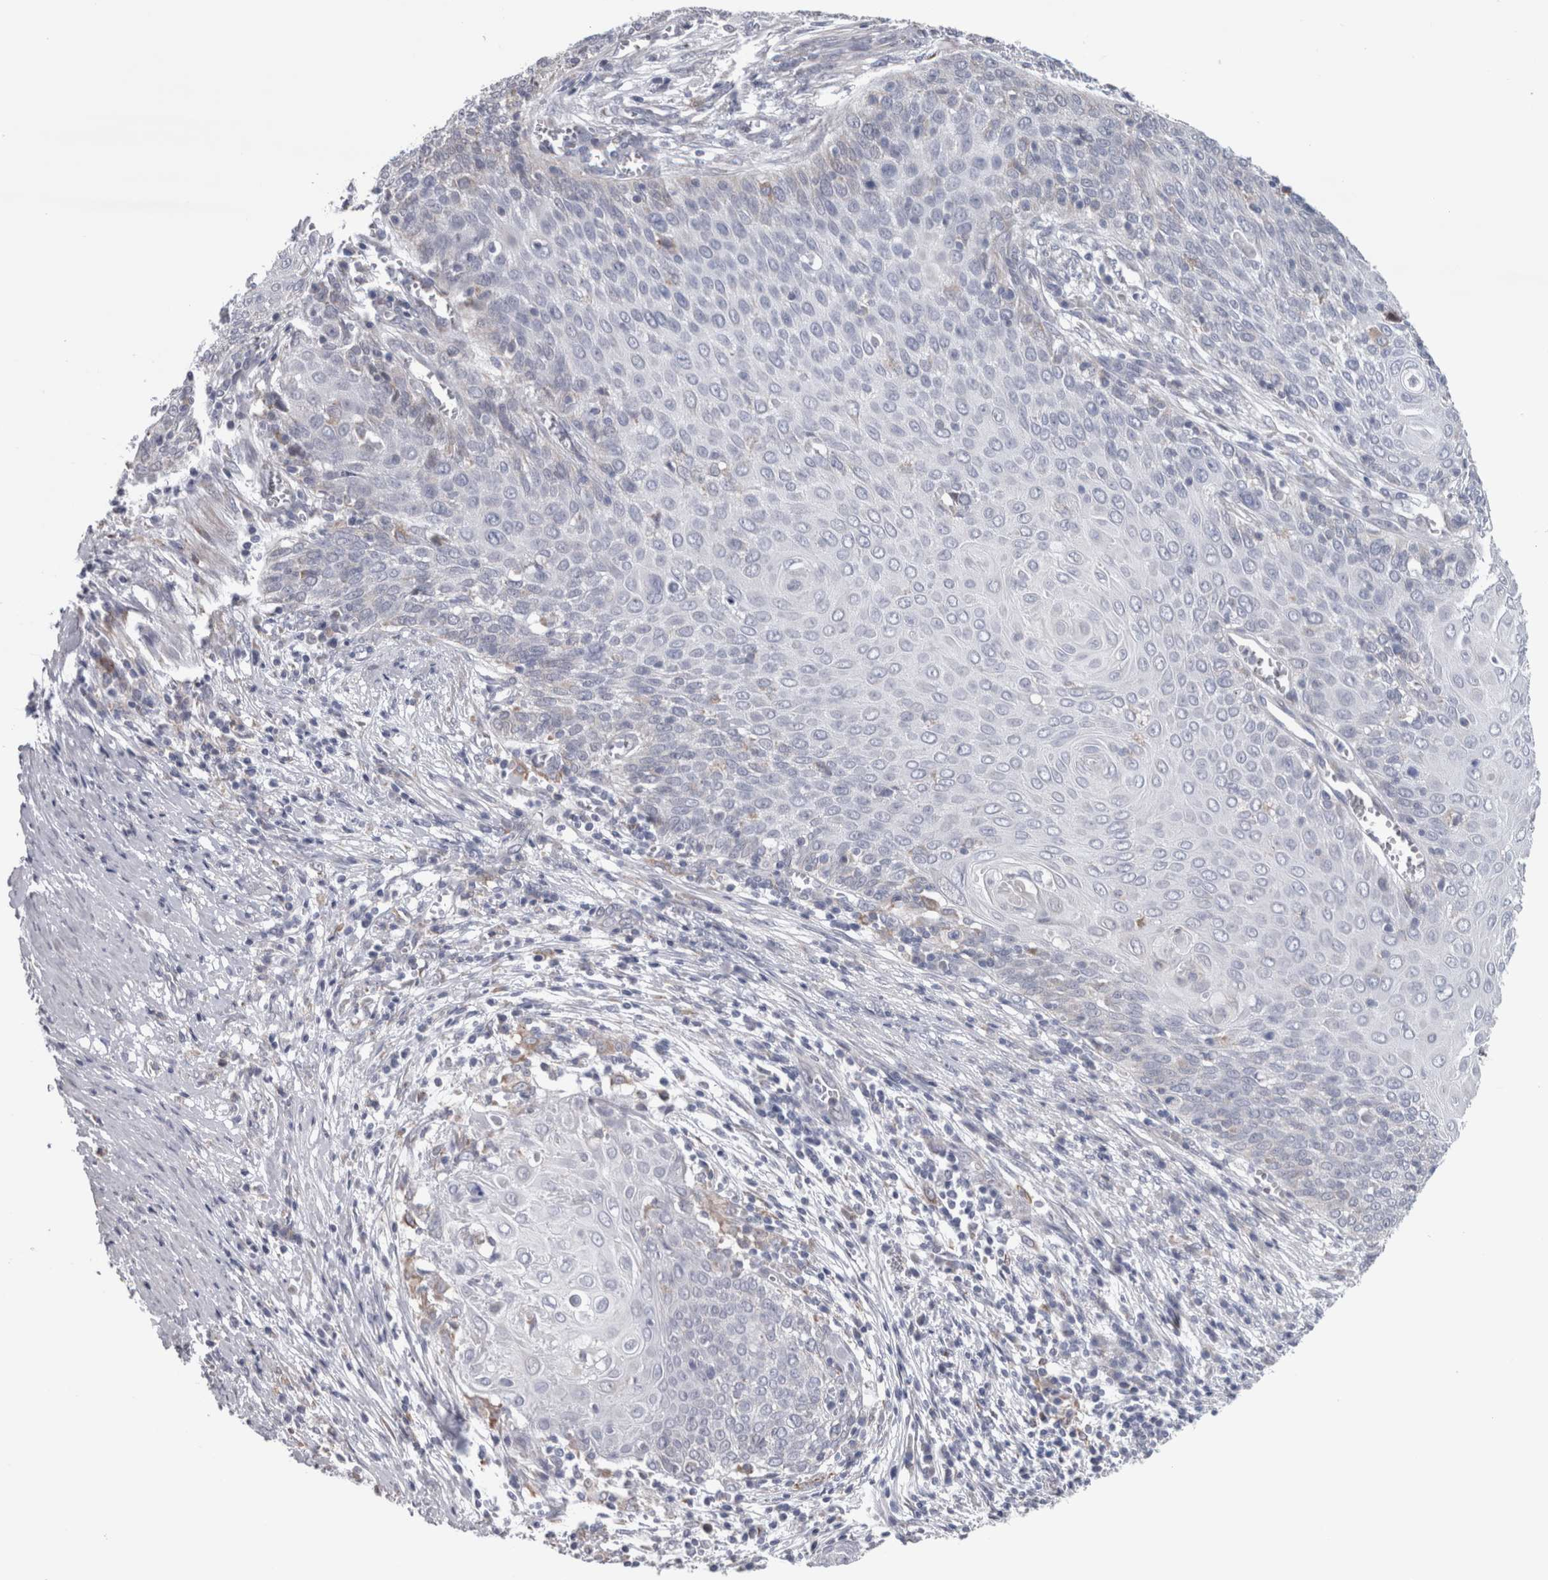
{"staining": {"intensity": "negative", "quantity": "none", "location": "none"}, "tissue": "cervical cancer", "cell_type": "Tumor cells", "image_type": "cancer", "snomed": [{"axis": "morphology", "description": "Squamous cell carcinoma, NOS"}, {"axis": "topography", "description": "Cervix"}], "caption": "Tumor cells are negative for brown protein staining in cervical cancer (squamous cell carcinoma). (DAB immunohistochemistry (IHC), high magnification).", "gene": "GDAP1", "patient": {"sex": "female", "age": 39}}